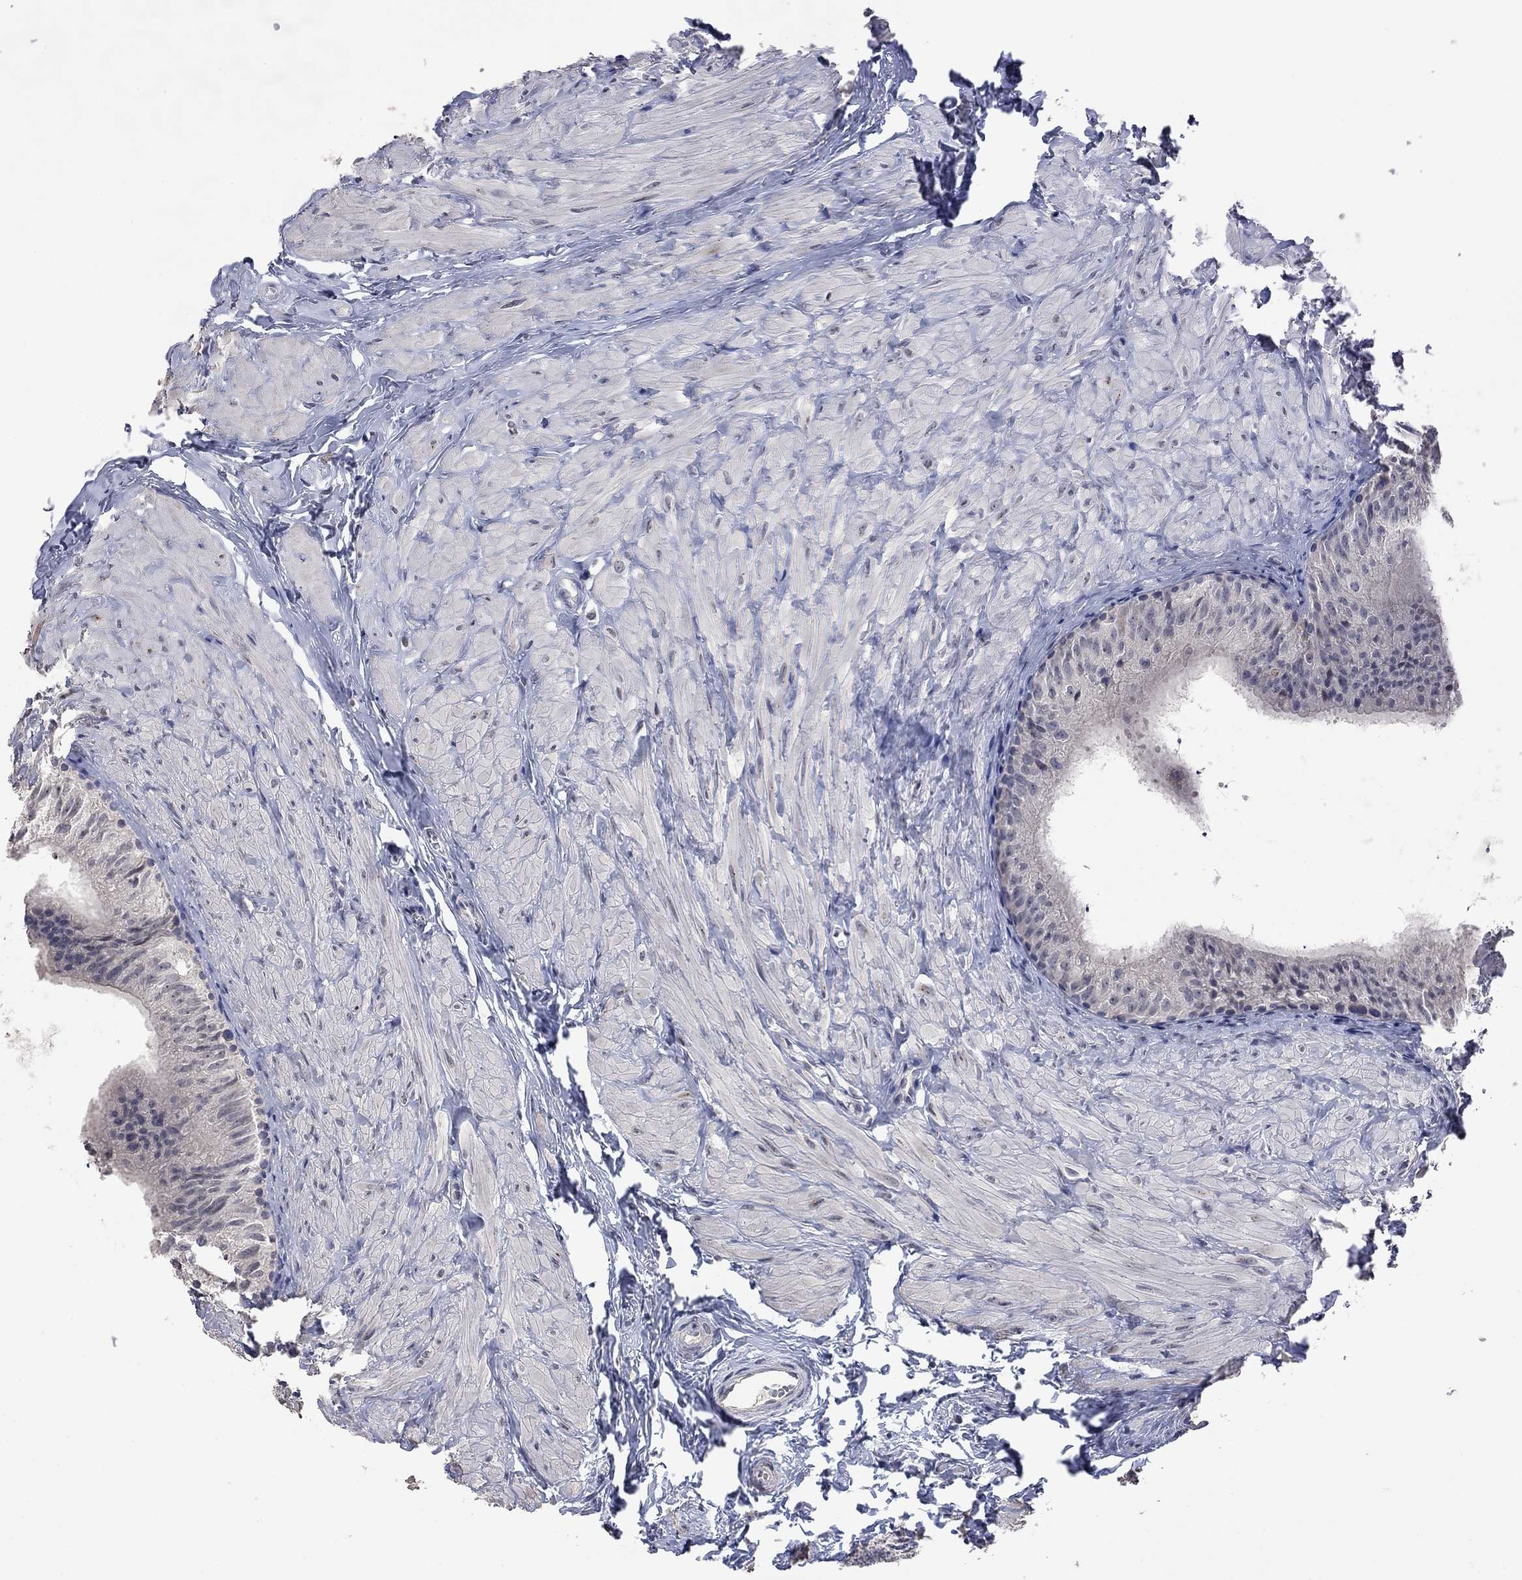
{"staining": {"intensity": "negative", "quantity": "none", "location": "none"}, "tissue": "epididymis", "cell_type": "Glandular cells", "image_type": "normal", "snomed": [{"axis": "morphology", "description": "Normal tissue, NOS"}, {"axis": "topography", "description": "Epididymis"}], "caption": "Immunohistochemistry of unremarkable human epididymis displays no staining in glandular cells. The staining is performed using DAB brown chromogen with nuclei counter-stained in using hematoxylin.", "gene": "FABP12", "patient": {"sex": "male", "age": 32}}